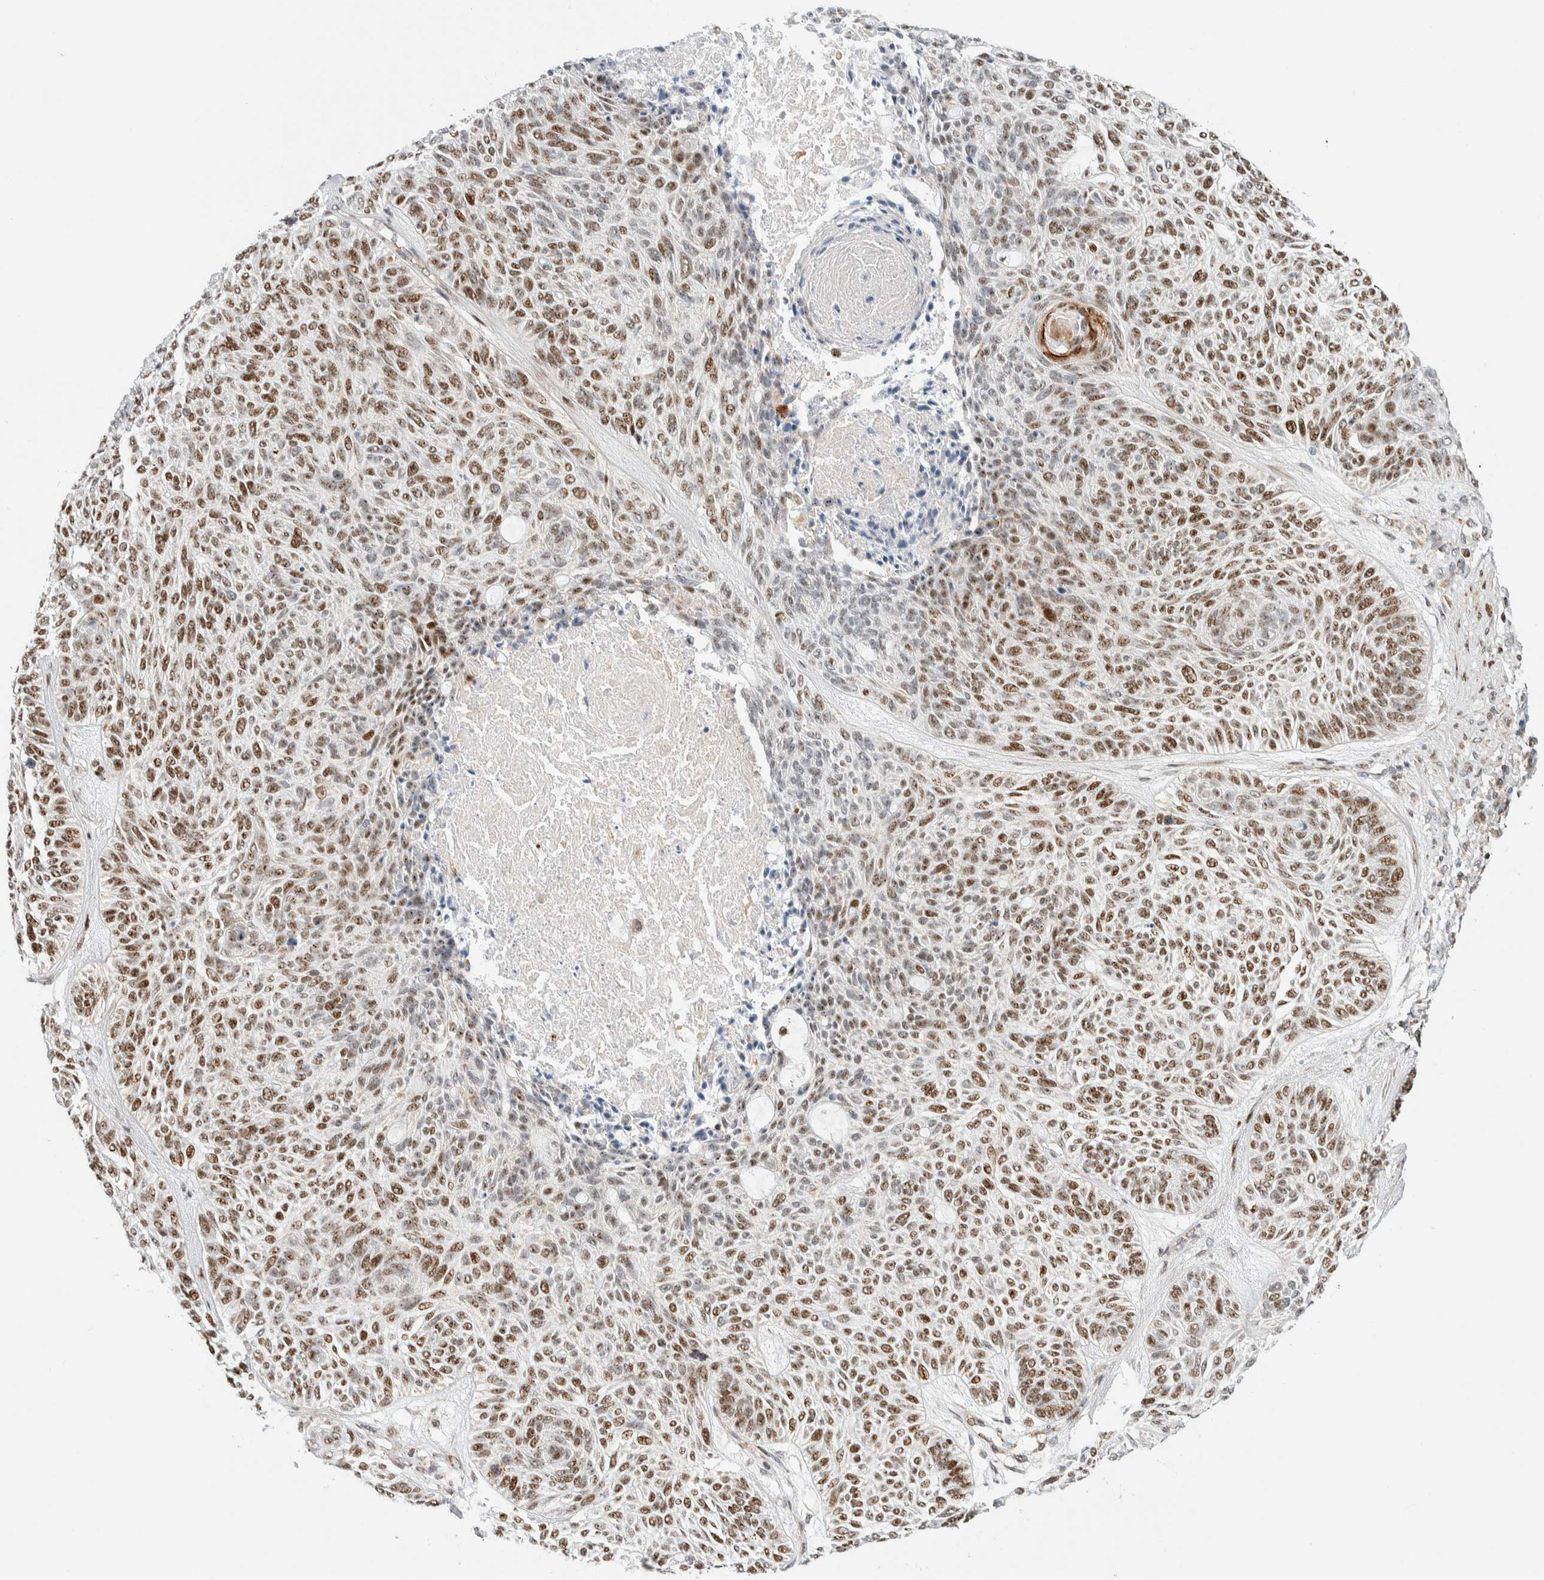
{"staining": {"intensity": "strong", "quantity": ">75%", "location": "nuclear"}, "tissue": "skin cancer", "cell_type": "Tumor cells", "image_type": "cancer", "snomed": [{"axis": "morphology", "description": "Basal cell carcinoma"}, {"axis": "topography", "description": "Skin"}], "caption": "IHC staining of basal cell carcinoma (skin), which reveals high levels of strong nuclear staining in approximately >75% of tumor cells indicating strong nuclear protein expression. The staining was performed using DAB (3,3'-diaminobenzidine) (brown) for protein detection and nuclei were counterstained in hematoxylin (blue).", "gene": "TSPAN32", "patient": {"sex": "male", "age": 55}}